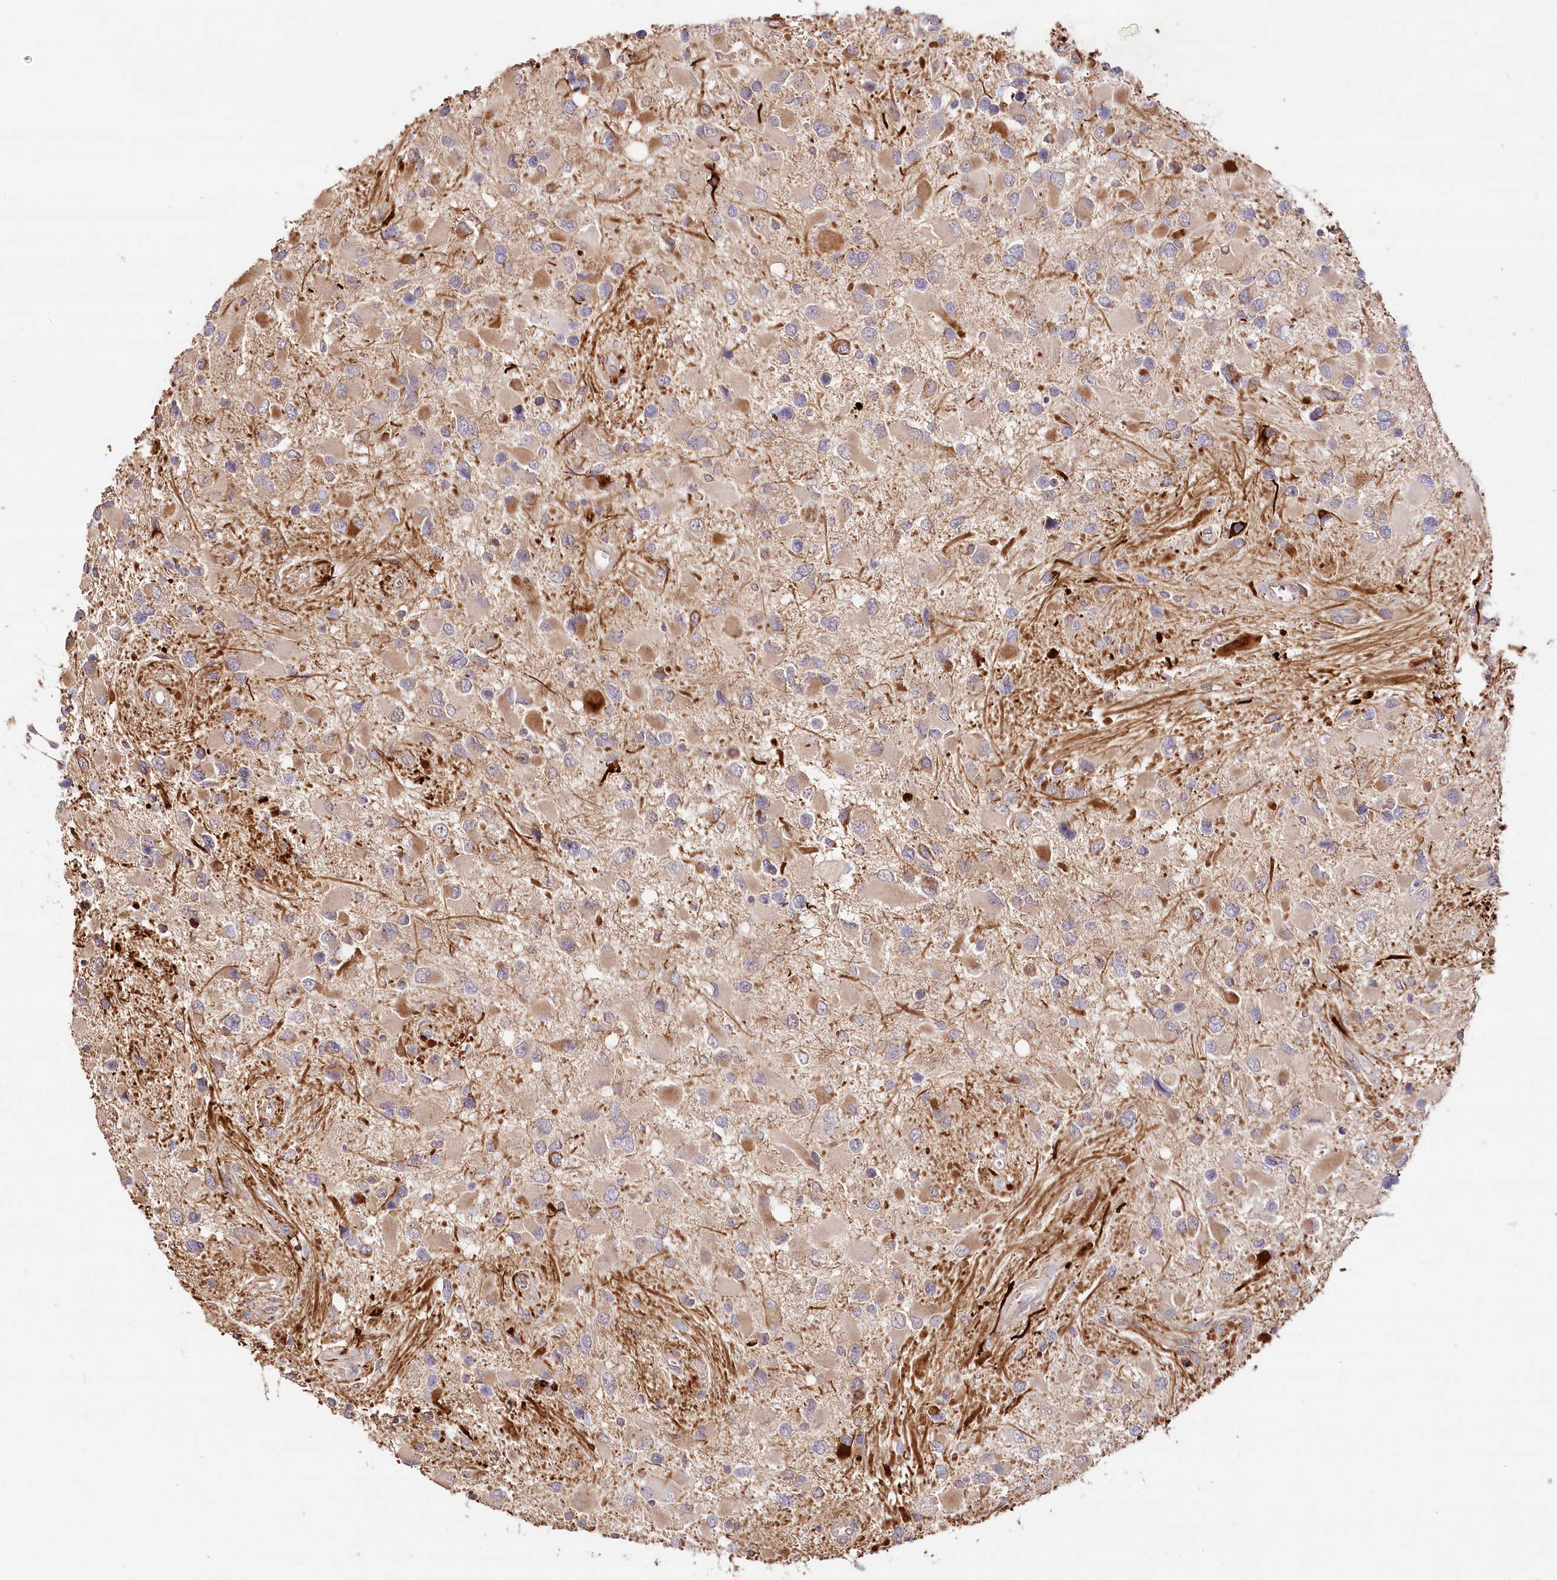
{"staining": {"intensity": "moderate", "quantity": "<25%", "location": "cytoplasmic/membranous"}, "tissue": "glioma", "cell_type": "Tumor cells", "image_type": "cancer", "snomed": [{"axis": "morphology", "description": "Glioma, malignant, High grade"}, {"axis": "topography", "description": "Brain"}], "caption": "An immunohistochemistry (IHC) micrograph of neoplastic tissue is shown. Protein staining in brown labels moderate cytoplasmic/membranous positivity in malignant high-grade glioma within tumor cells.", "gene": "DMXL1", "patient": {"sex": "male", "age": 53}}